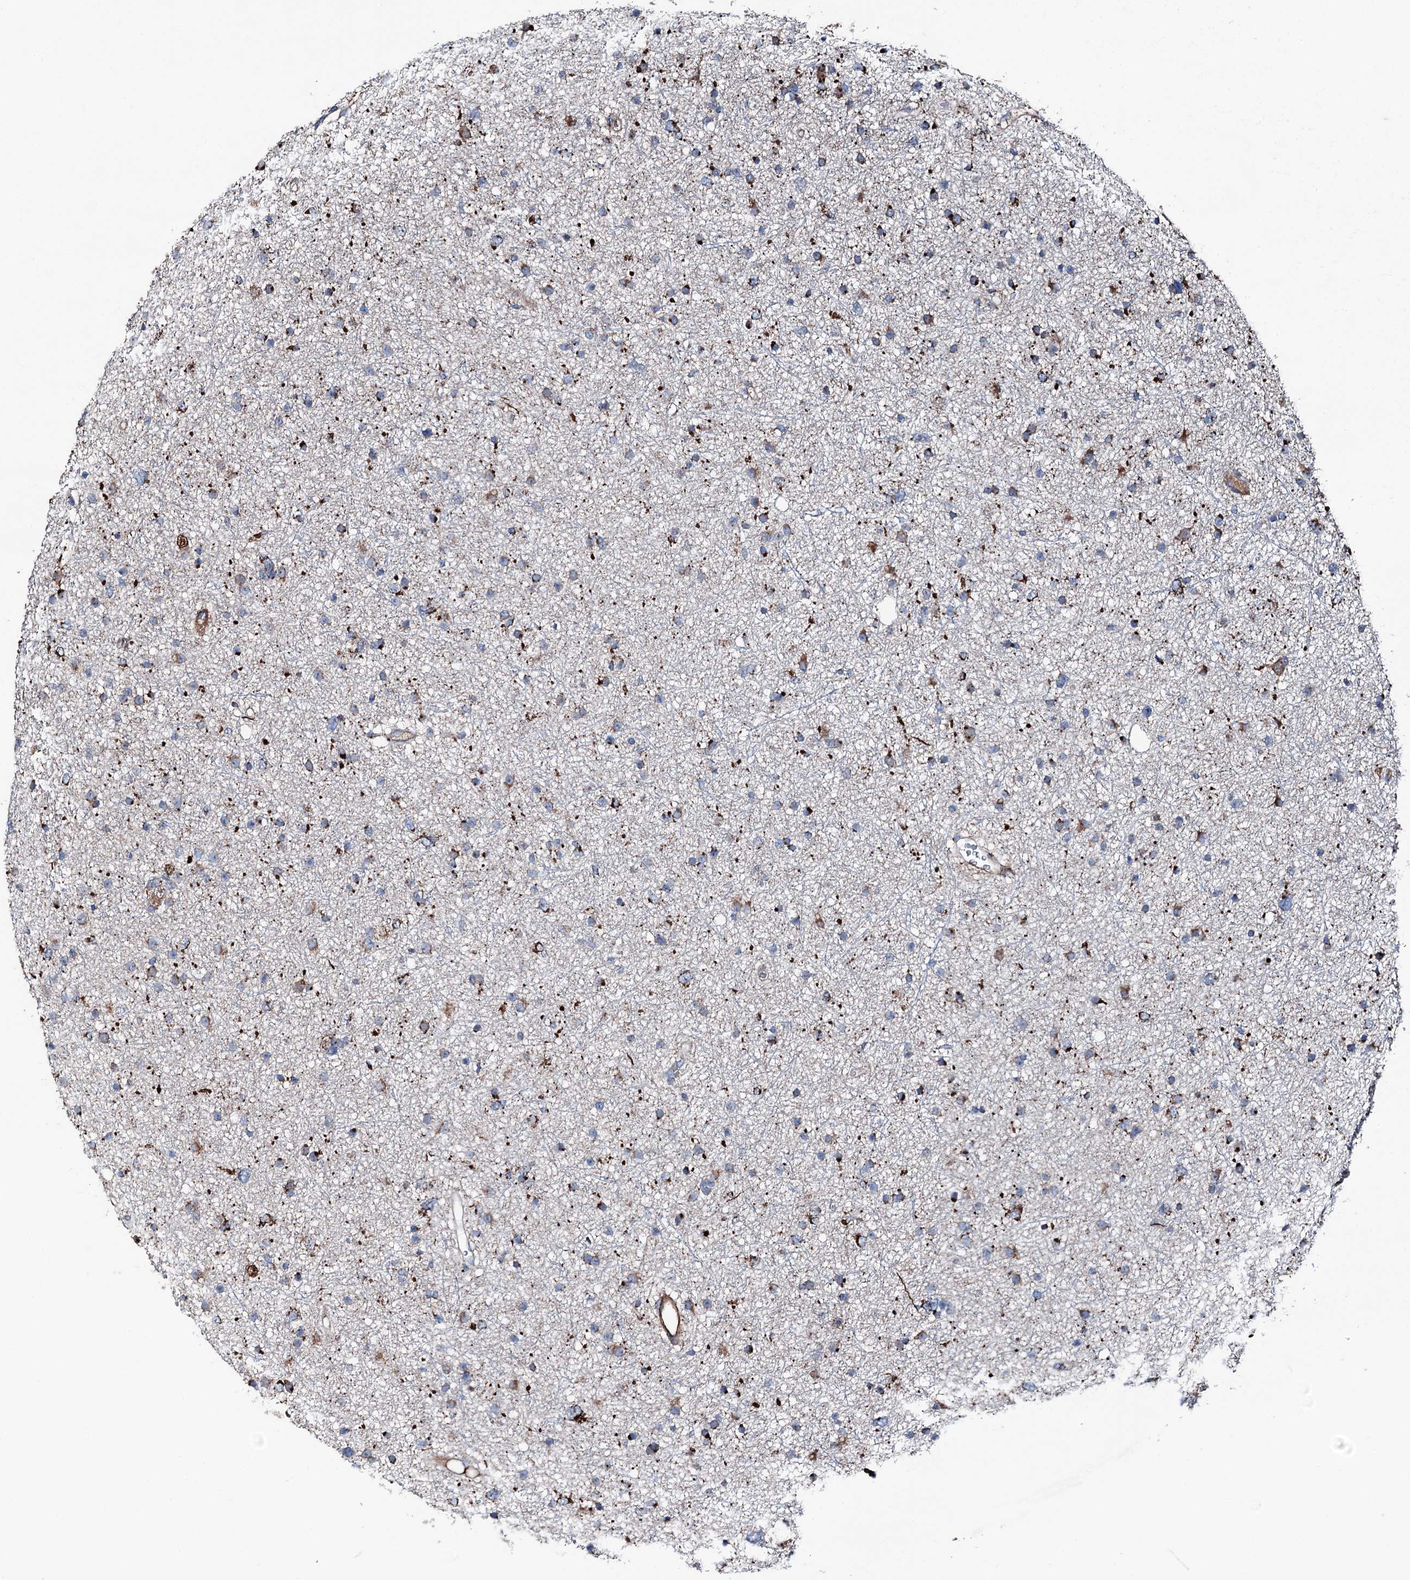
{"staining": {"intensity": "strong", "quantity": "25%-75%", "location": "cytoplasmic/membranous"}, "tissue": "glioma", "cell_type": "Tumor cells", "image_type": "cancer", "snomed": [{"axis": "morphology", "description": "Glioma, malignant, Low grade"}, {"axis": "topography", "description": "Cerebral cortex"}], "caption": "Protein staining of glioma tissue exhibits strong cytoplasmic/membranous positivity in about 25%-75% of tumor cells.", "gene": "DDIAS", "patient": {"sex": "female", "age": 39}}